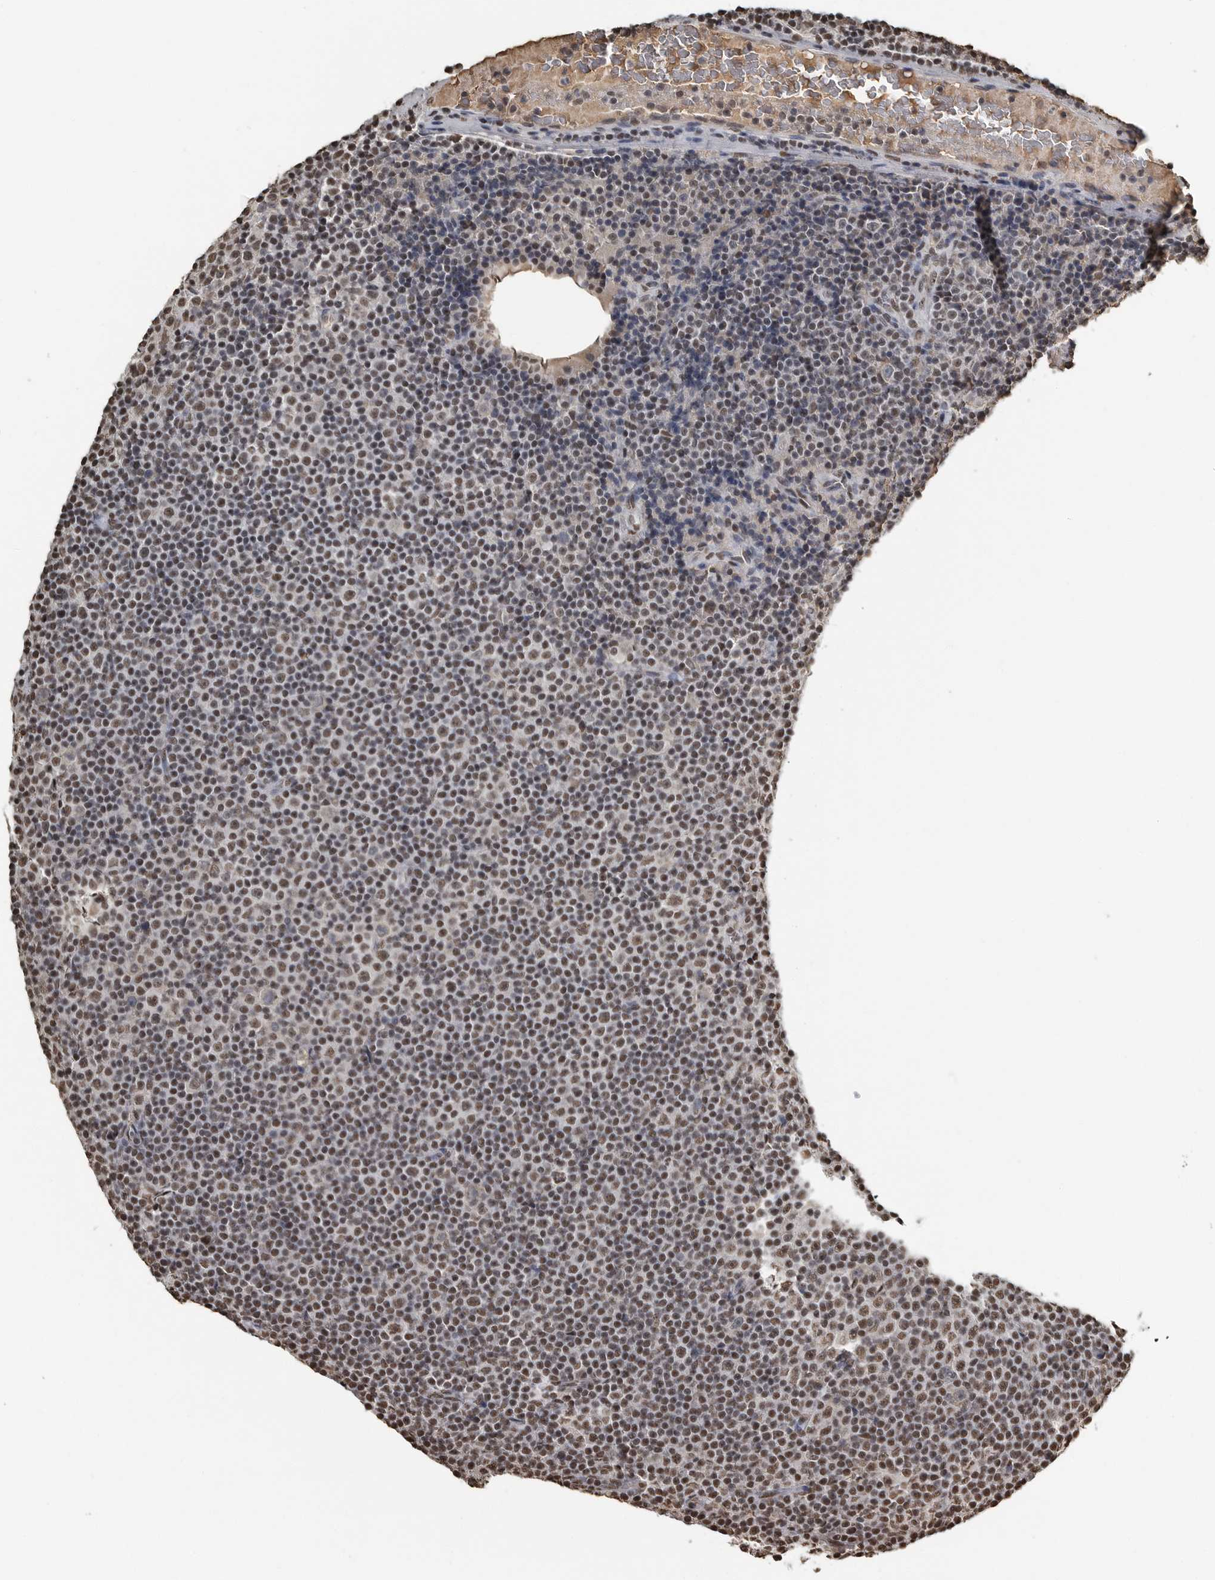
{"staining": {"intensity": "moderate", "quantity": ">75%", "location": "nuclear"}, "tissue": "lymphoma", "cell_type": "Tumor cells", "image_type": "cancer", "snomed": [{"axis": "morphology", "description": "Malignant lymphoma, non-Hodgkin's type, Low grade"}, {"axis": "topography", "description": "Lymph node"}], "caption": "Protein expression by immunohistochemistry (IHC) exhibits moderate nuclear positivity in about >75% of tumor cells in lymphoma. The staining was performed using DAB (3,3'-diaminobenzidine), with brown indicating positive protein expression. Nuclei are stained blue with hematoxylin.", "gene": "TGS1", "patient": {"sex": "female", "age": 67}}